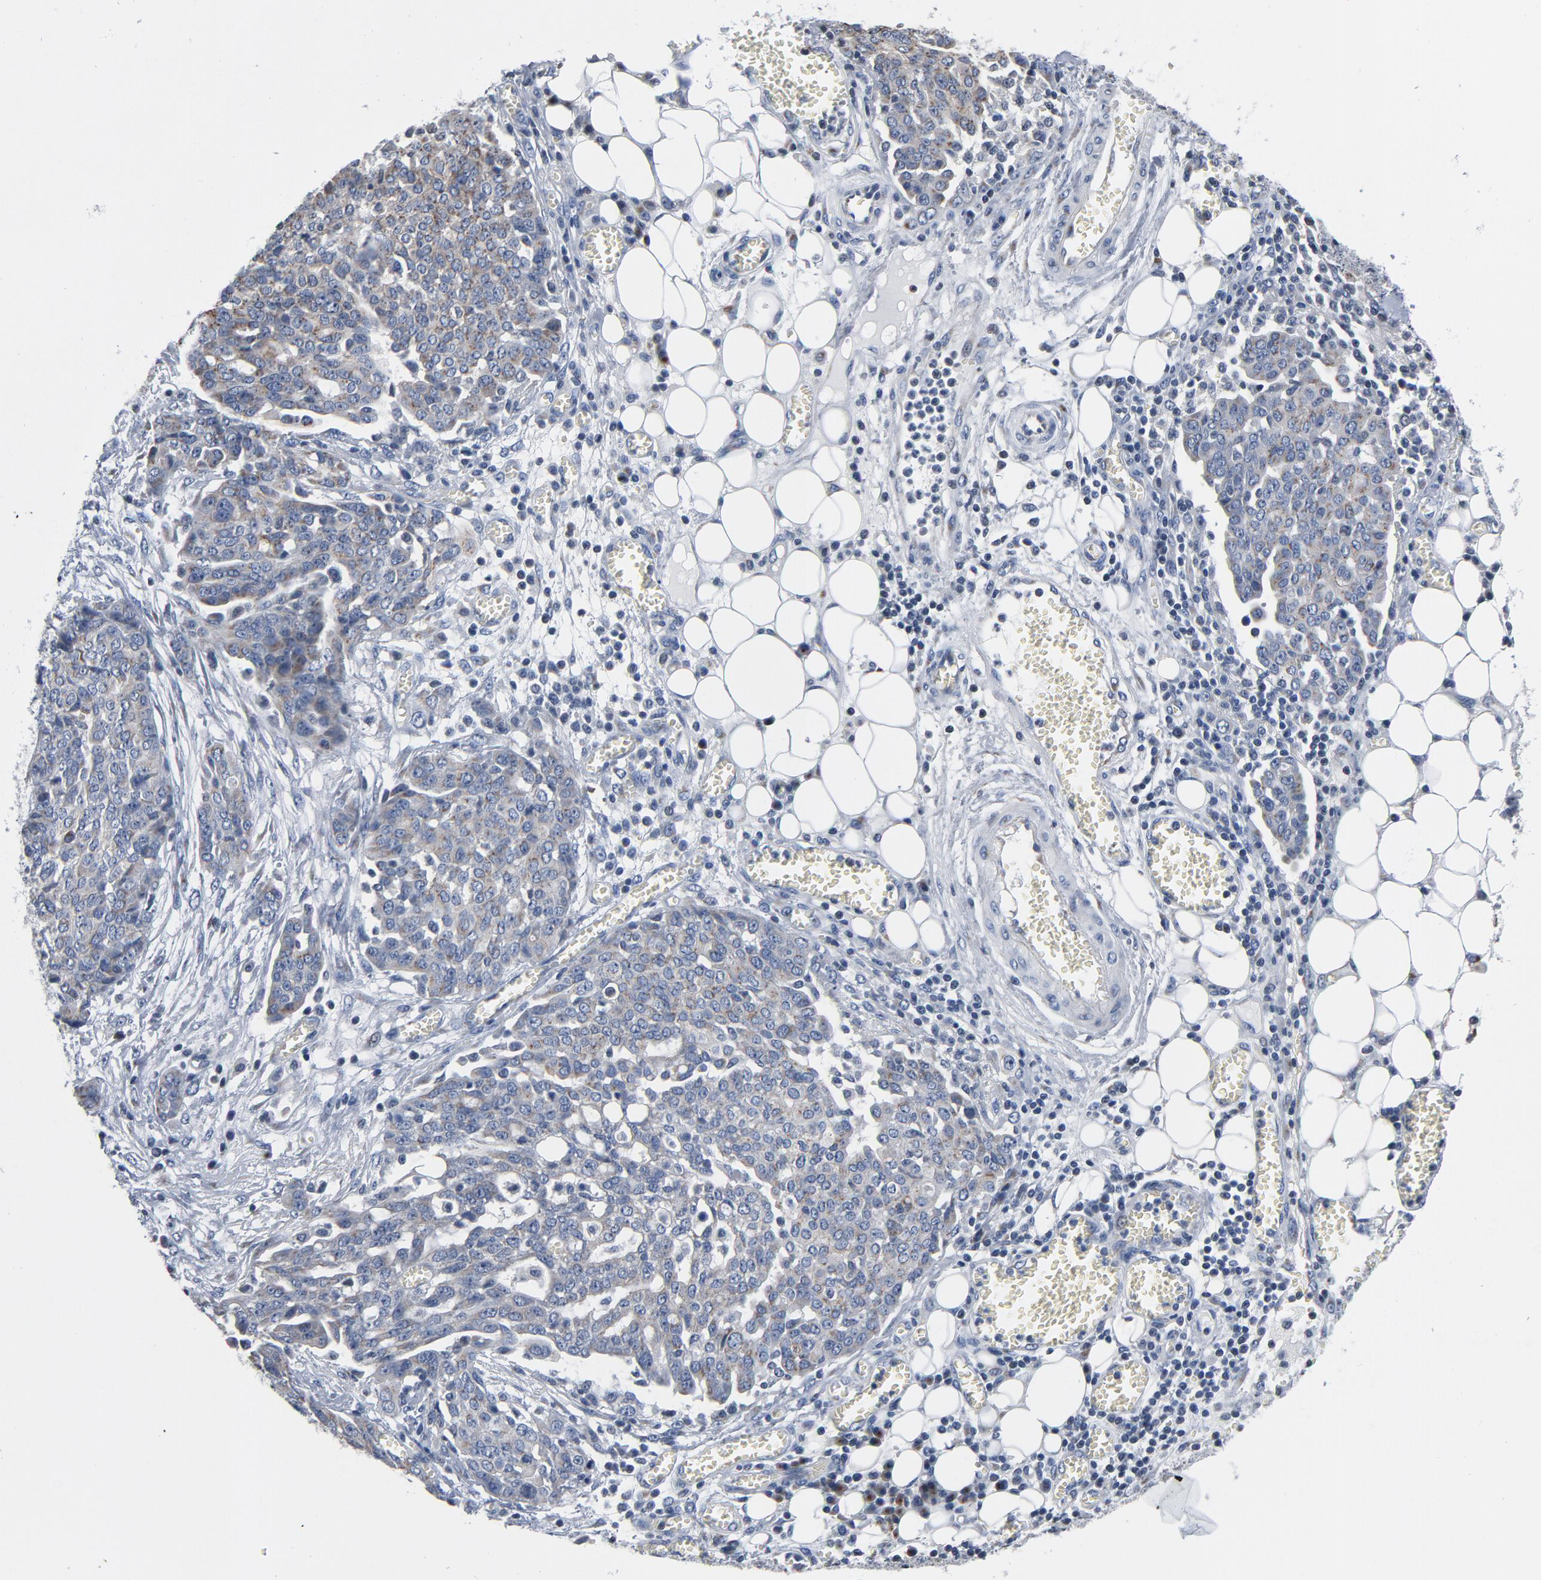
{"staining": {"intensity": "moderate", "quantity": "25%-75%", "location": "cytoplasmic/membranous"}, "tissue": "ovarian cancer", "cell_type": "Tumor cells", "image_type": "cancer", "snomed": [{"axis": "morphology", "description": "Cystadenocarcinoma, serous, NOS"}, {"axis": "topography", "description": "Soft tissue"}, {"axis": "topography", "description": "Ovary"}], "caption": "Ovarian cancer tissue displays moderate cytoplasmic/membranous expression in about 25%-75% of tumor cells (brown staining indicates protein expression, while blue staining denotes nuclei).", "gene": "YIPF6", "patient": {"sex": "female", "age": 57}}